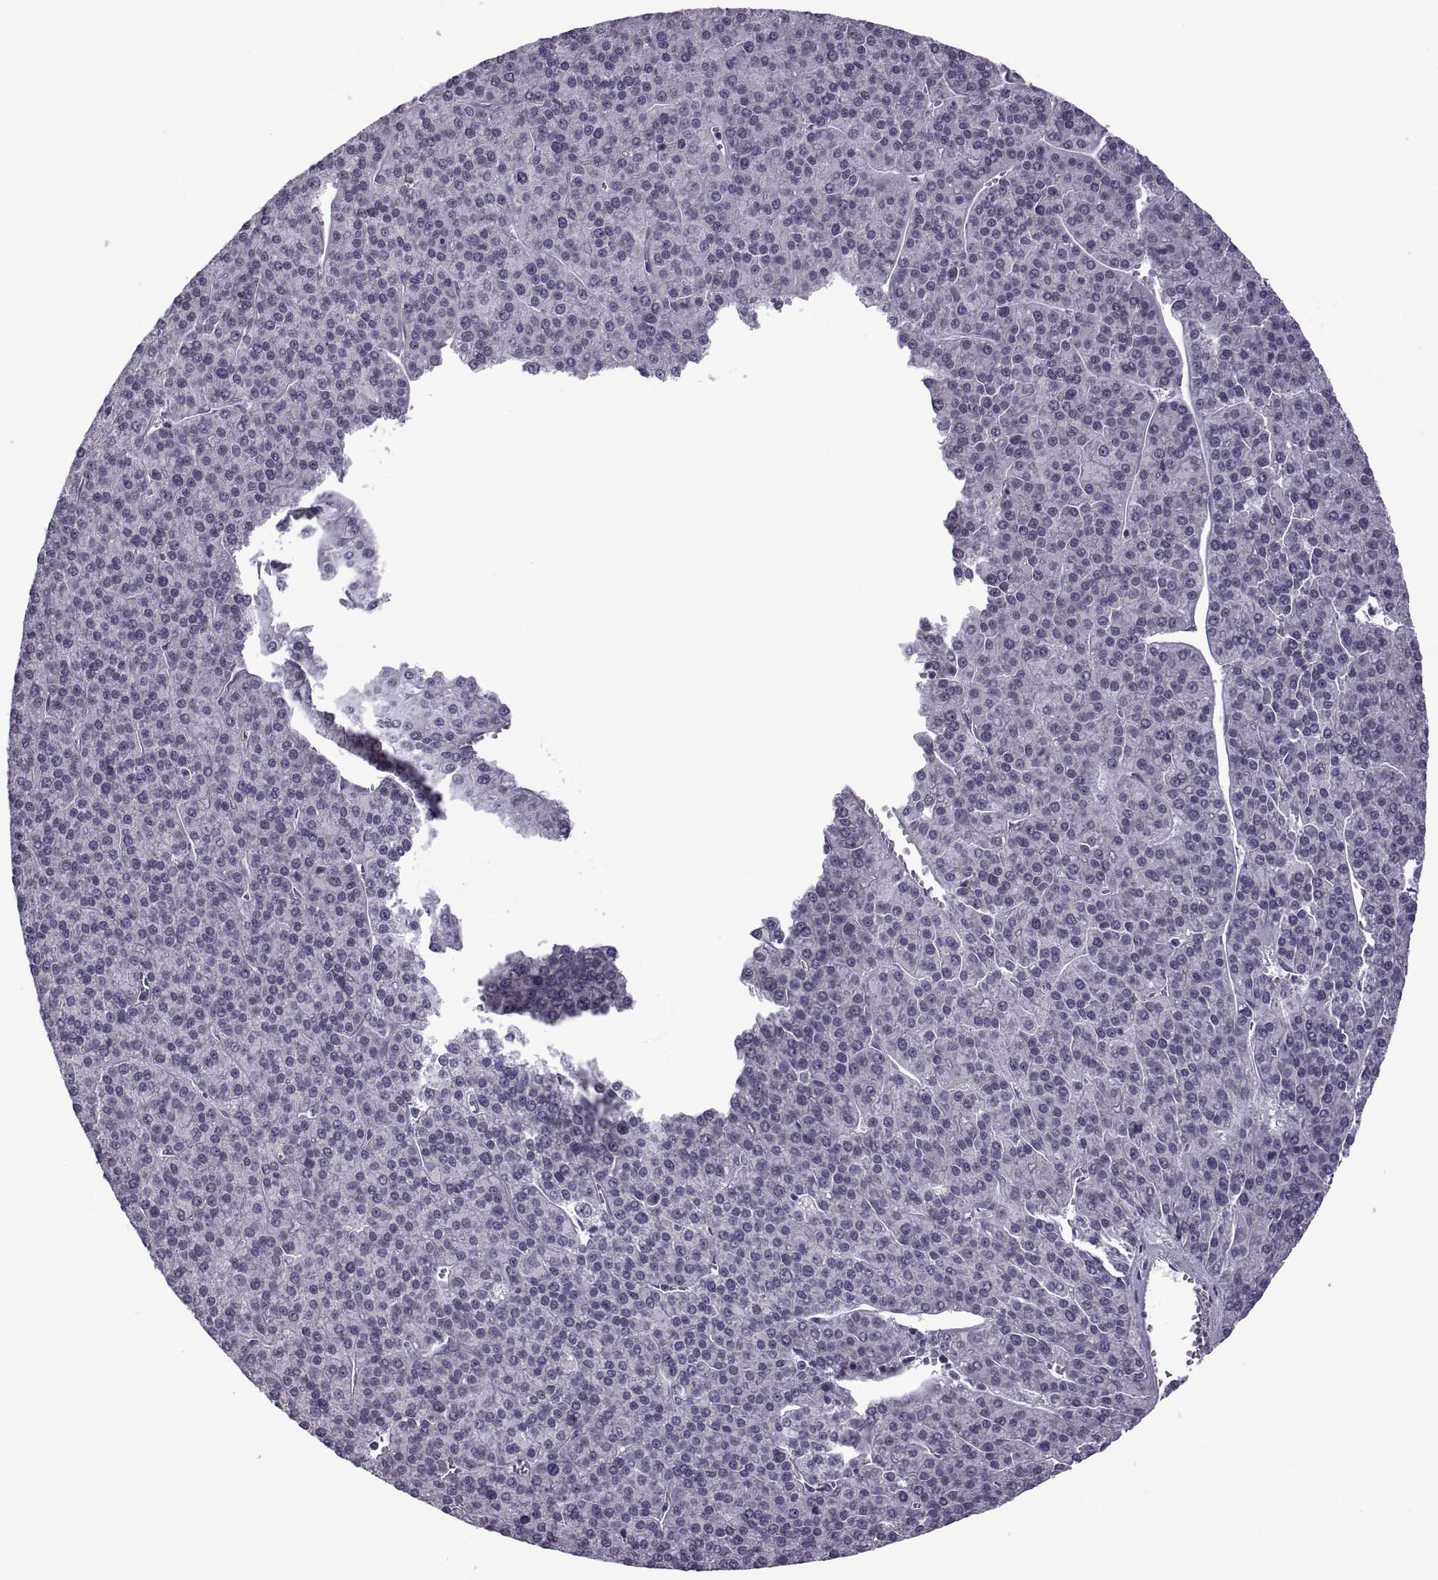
{"staining": {"intensity": "negative", "quantity": "none", "location": "none"}, "tissue": "liver cancer", "cell_type": "Tumor cells", "image_type": "cancer", "snomed": [{"axis": "morphology", "description": "Carcinoma, Hepatocellular, NOS"}, {"axis": "topography", "description": "Liver"}], "caption": "Immunohistochemistry photomicrograph of neoplastic tissue: liver hepatocellular carcinoma stained with DAB (3,3'-diaminobenzidine) reveals no significant protein staining in tumor cells. Brightfield microscopy of immunohistochemistry (IHC) stained with DAB (3,3'-diaminobenzidine) (brown) and hematoxylin (blue), captured at high magnification.", "gene": "RIPK4", "patient": {"sex": "female", "age": 58}}